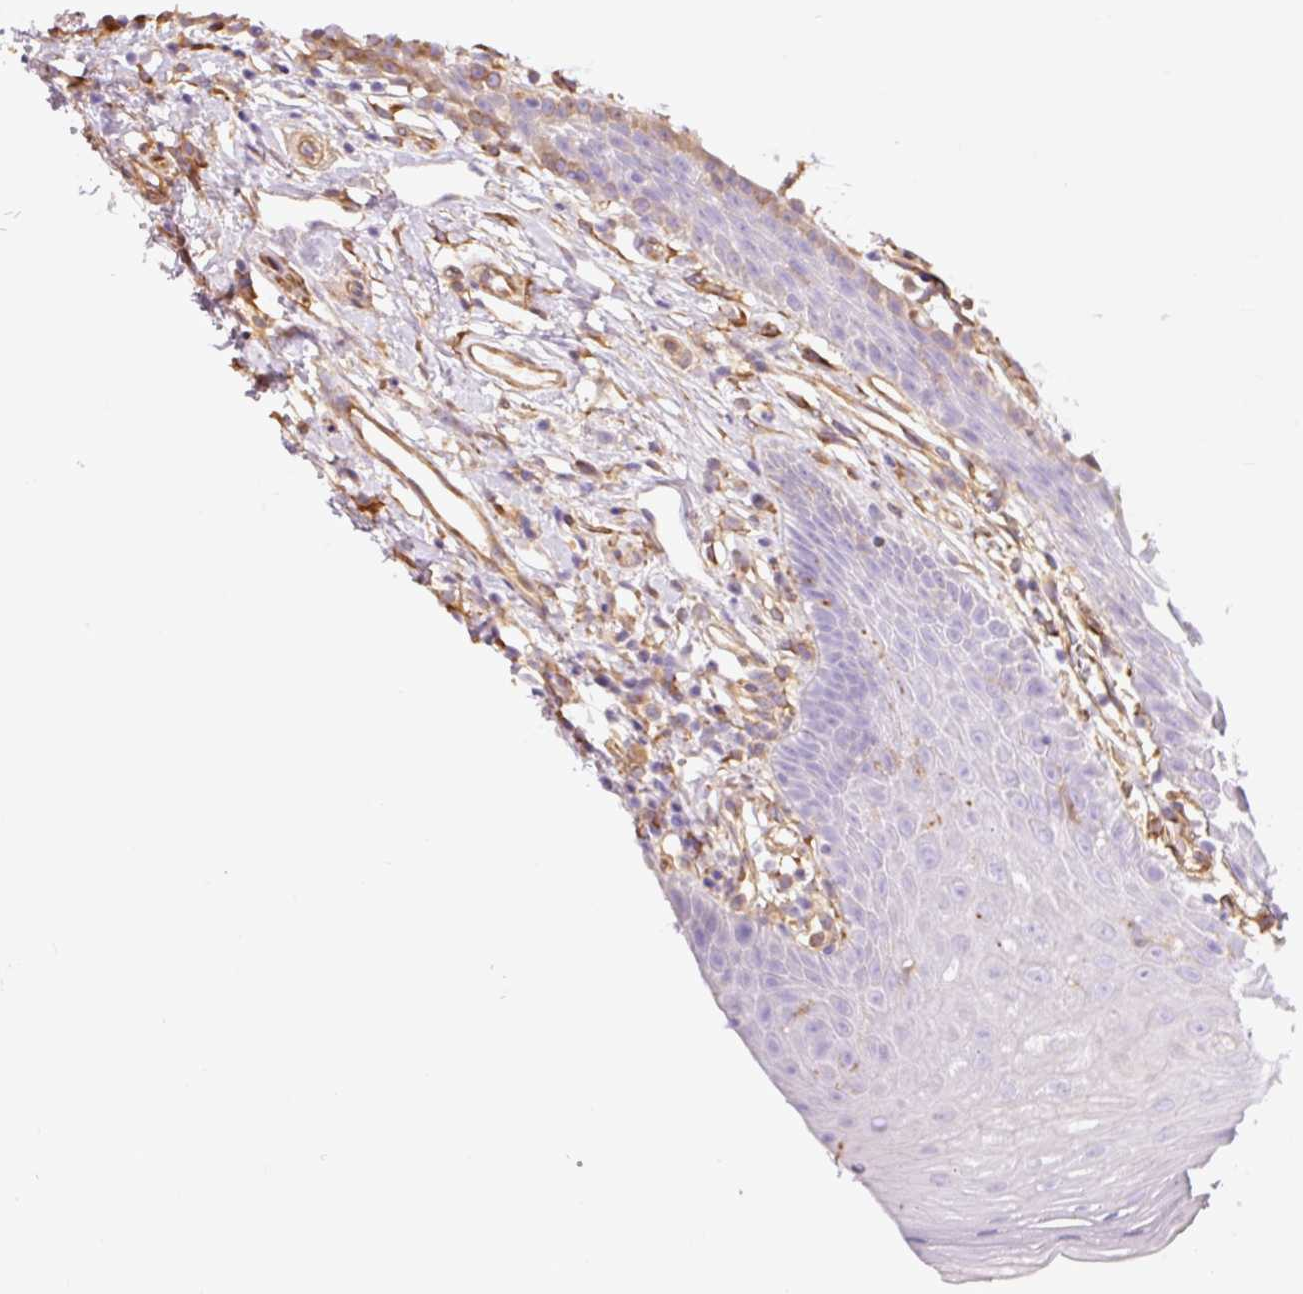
{"staining": {"intensity": "negative", "quantity": "none", "location": "none"}, "tissue": "oral mucosa", "cell_type": "Squamous epithelial cells", "image_type": "normal", "snomed": [{"axis": "morphology", "description": "Normal tissue, NOS"}, {"axis": "topography", "description": "Oral tissue"}, {"axis": "topography", "description": "Tounge, NOS"}], "caption": "Histopathology image shows no significant protein staining in squamous epithelial cells of normal oral mucosa. The staining is performed using DAB brown chromogen with nuclei counter-stained in using hematoxylin.", "gene": "ENSG00000249624", "patient": {"sex": "female", "age": 59}}